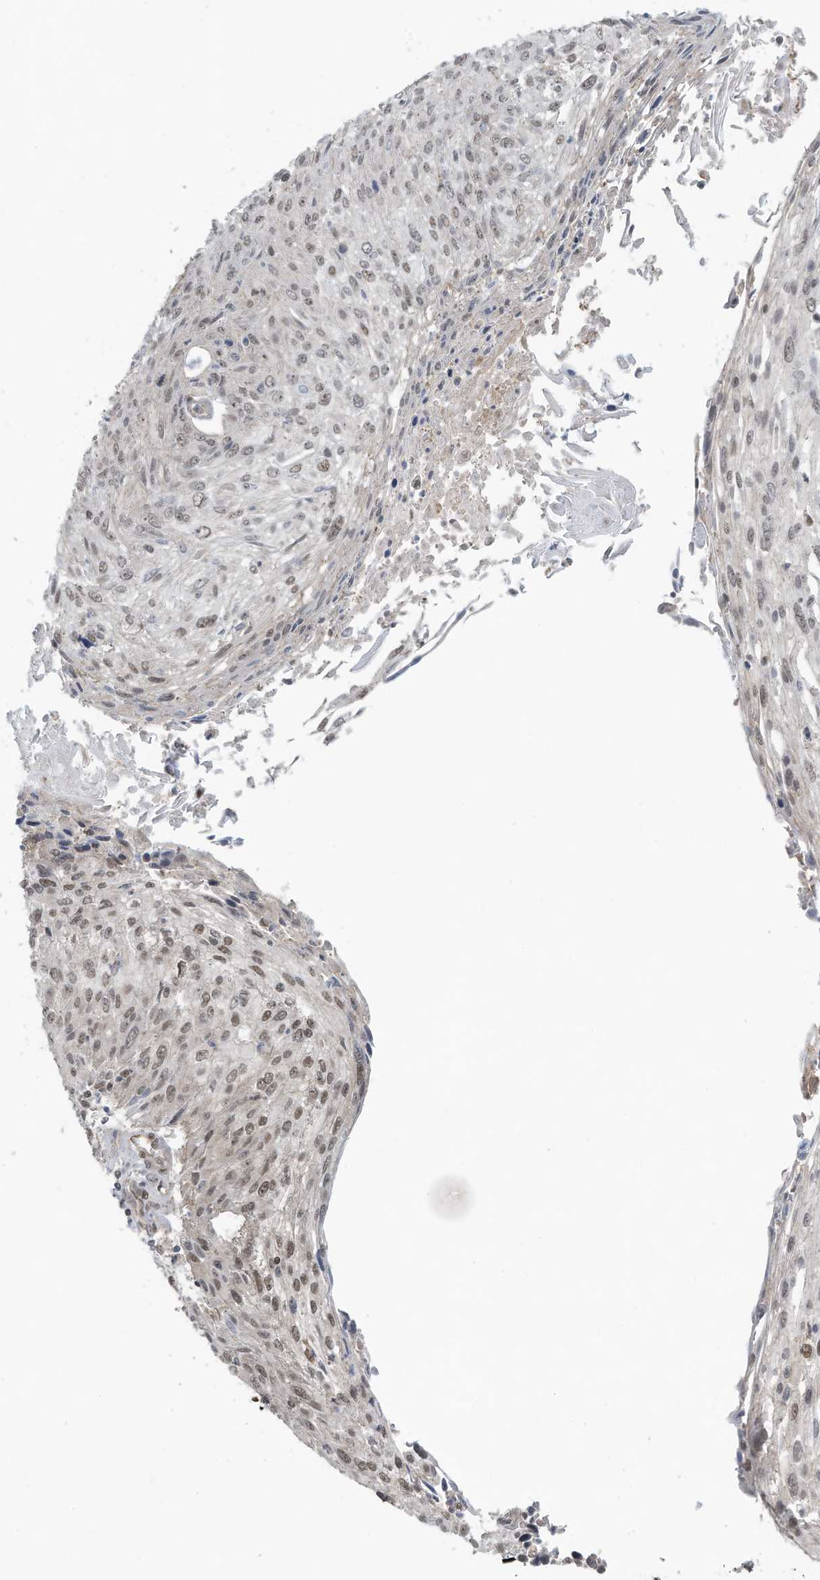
{"staining": {"intensity": "weak", "quantity": ">75%", "location": "nuclear"}, "tissue": "cervical cancer", "cell_type": "Tumor cells", "image_type": "cancer", "snomed": [{"axis": "morphology", "description": "Squamous cell carcinoma, NOS"}, {"axis": "topography", "description": "Cervix"}], "caption": "Approximately >75% of tumor cells in human squamous cell carcinoma (cervical) show weak nuclear protein staining as visualized by brown immunohistochemical staining.", "gene": "DBR1", "patient": {"sex": "female", "age": 51}}